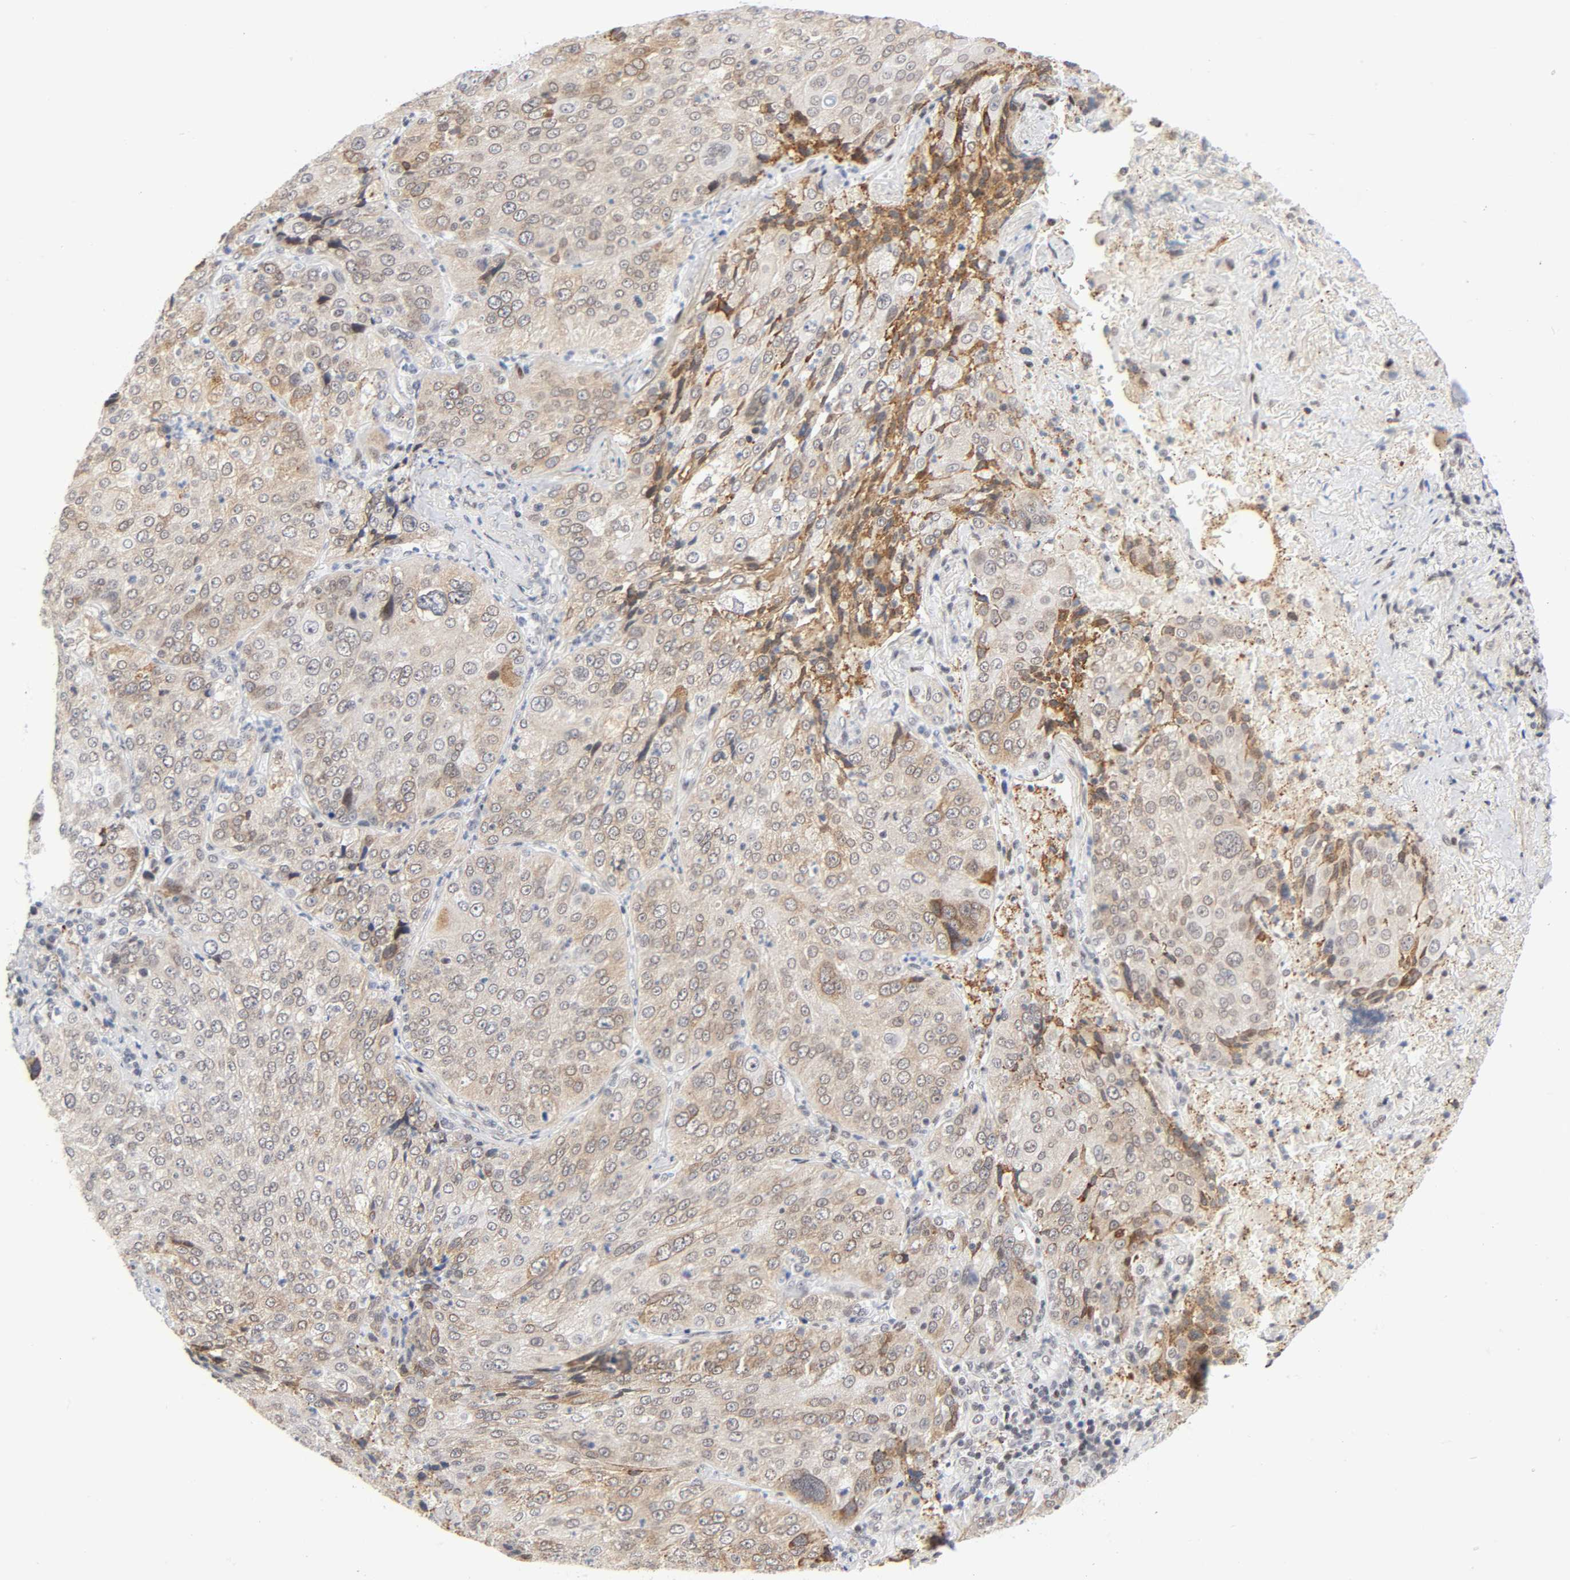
{"staining": {"intensity": "weak", "quantity": "25%-75%", "location": "cytoplasmic/membranous,nuclear"}, "tissue": "lung cancer", "cell_type": "Tumor cells", "image_type": "cancer", "snomed": [{"axis": "morphology", "description": "Squamous cell carcinoma, NOS"}, {"axis": "topography", "description": "Lung"}], "caption": "Lung cancer was stained to show a protein in brown. There is low levels of weak cytoplasmic/membranous and nuclear expression in approximately 25%-75% of tumor cells.", "gene": "DIDO1", "patient": {"sex": "male", "age": 54}}